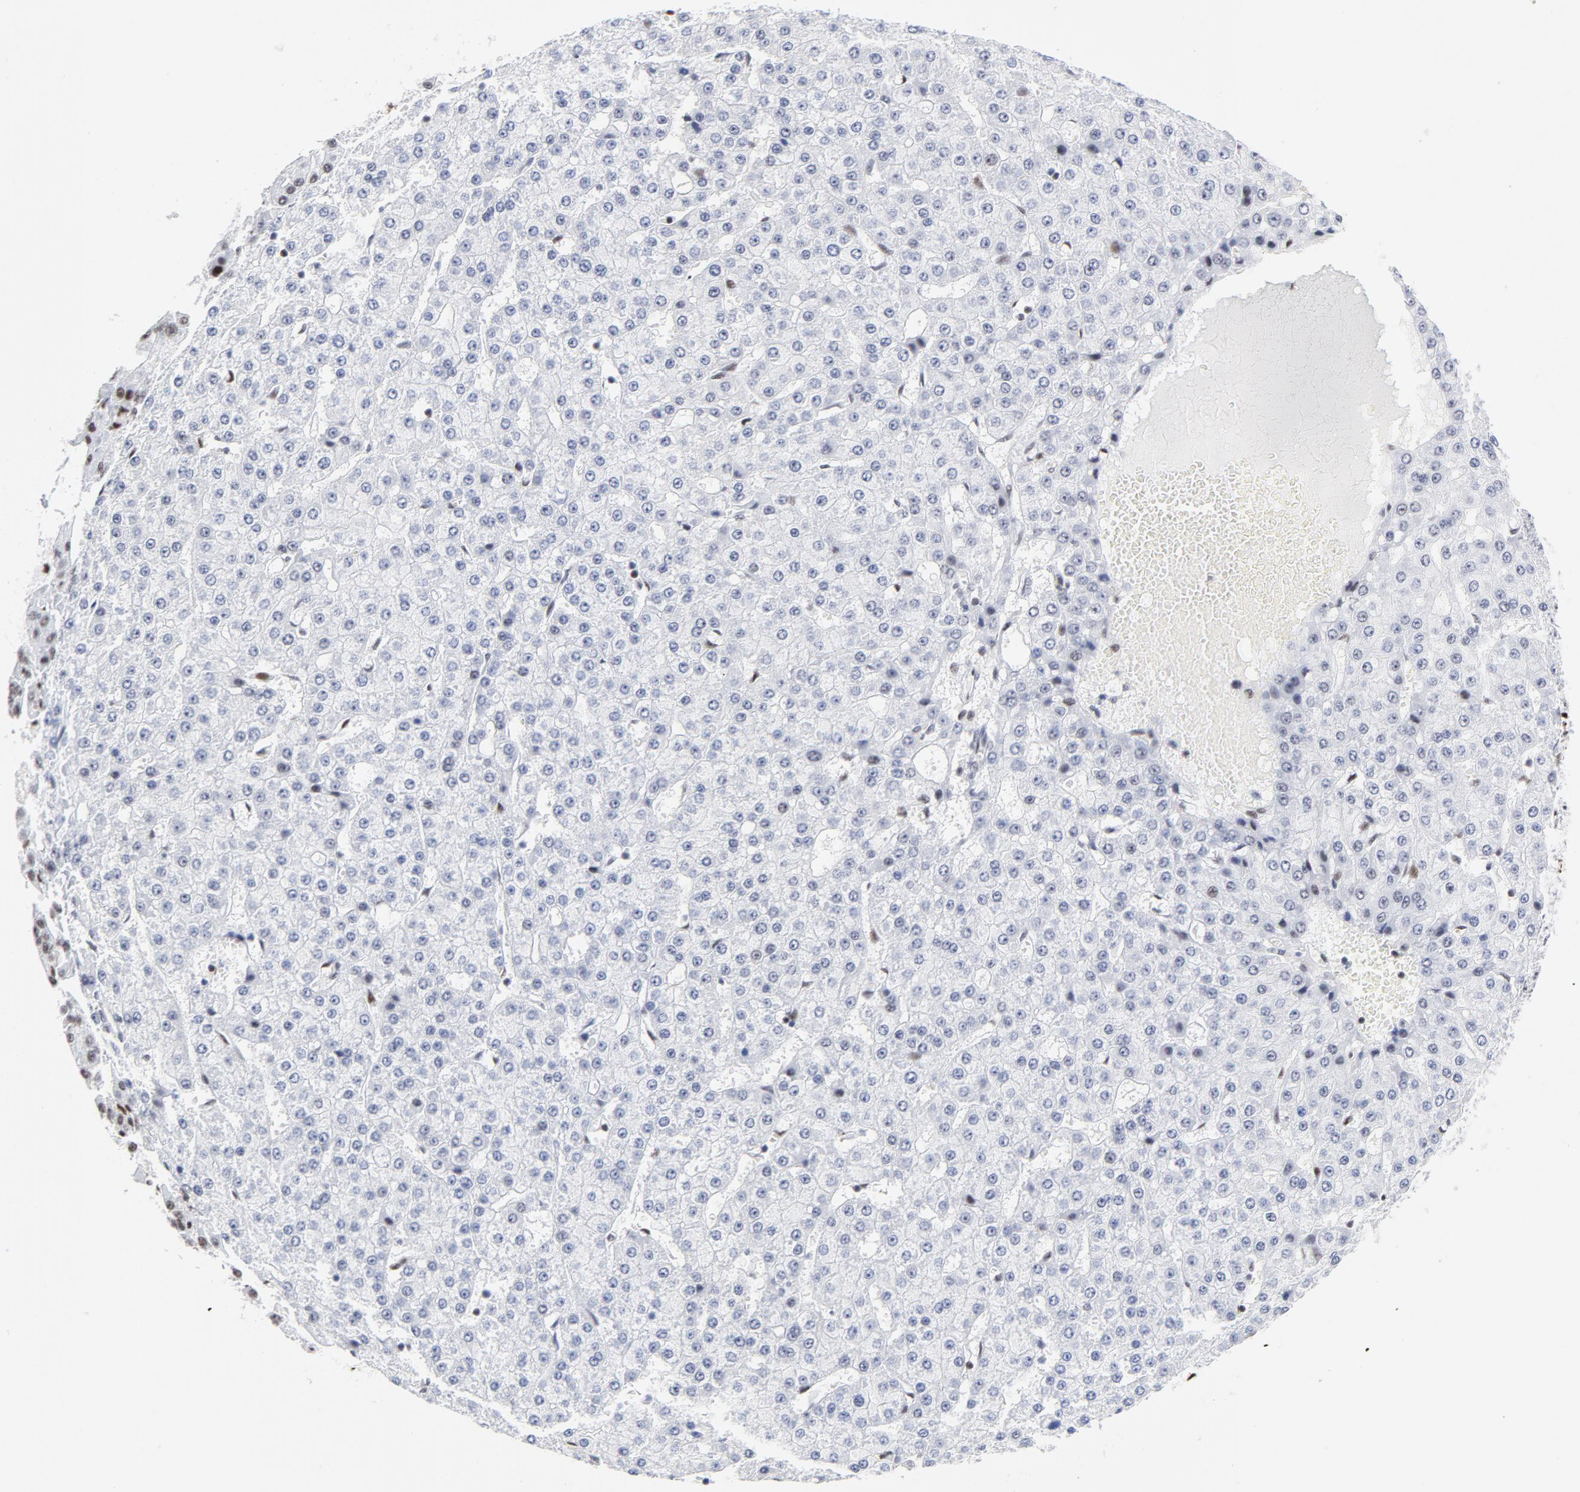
{"staining": {"intensity": "negative", "quantity": "none", "location": "none"}, "tissue": "liver cancer", "cell_type": "Tumor cells", "image_type": "cancer", "snomed": [{"axis": "morphology", "description": "Carcinoma, Hepatocellular, NOS"}, {"axis": "topography", "description": "Liver"}], "caption": "This is a image of IHC staining of hepatocellular carcinoma (liver), which shows no staining in tumor cells. Brightfield microscopy of immunohistochemistry stained with DAB (brown) and hematoxylin (blue), captured at high magnification.", "gene": "XRCC5", "patient": {"sex": "male", "age": 47}}